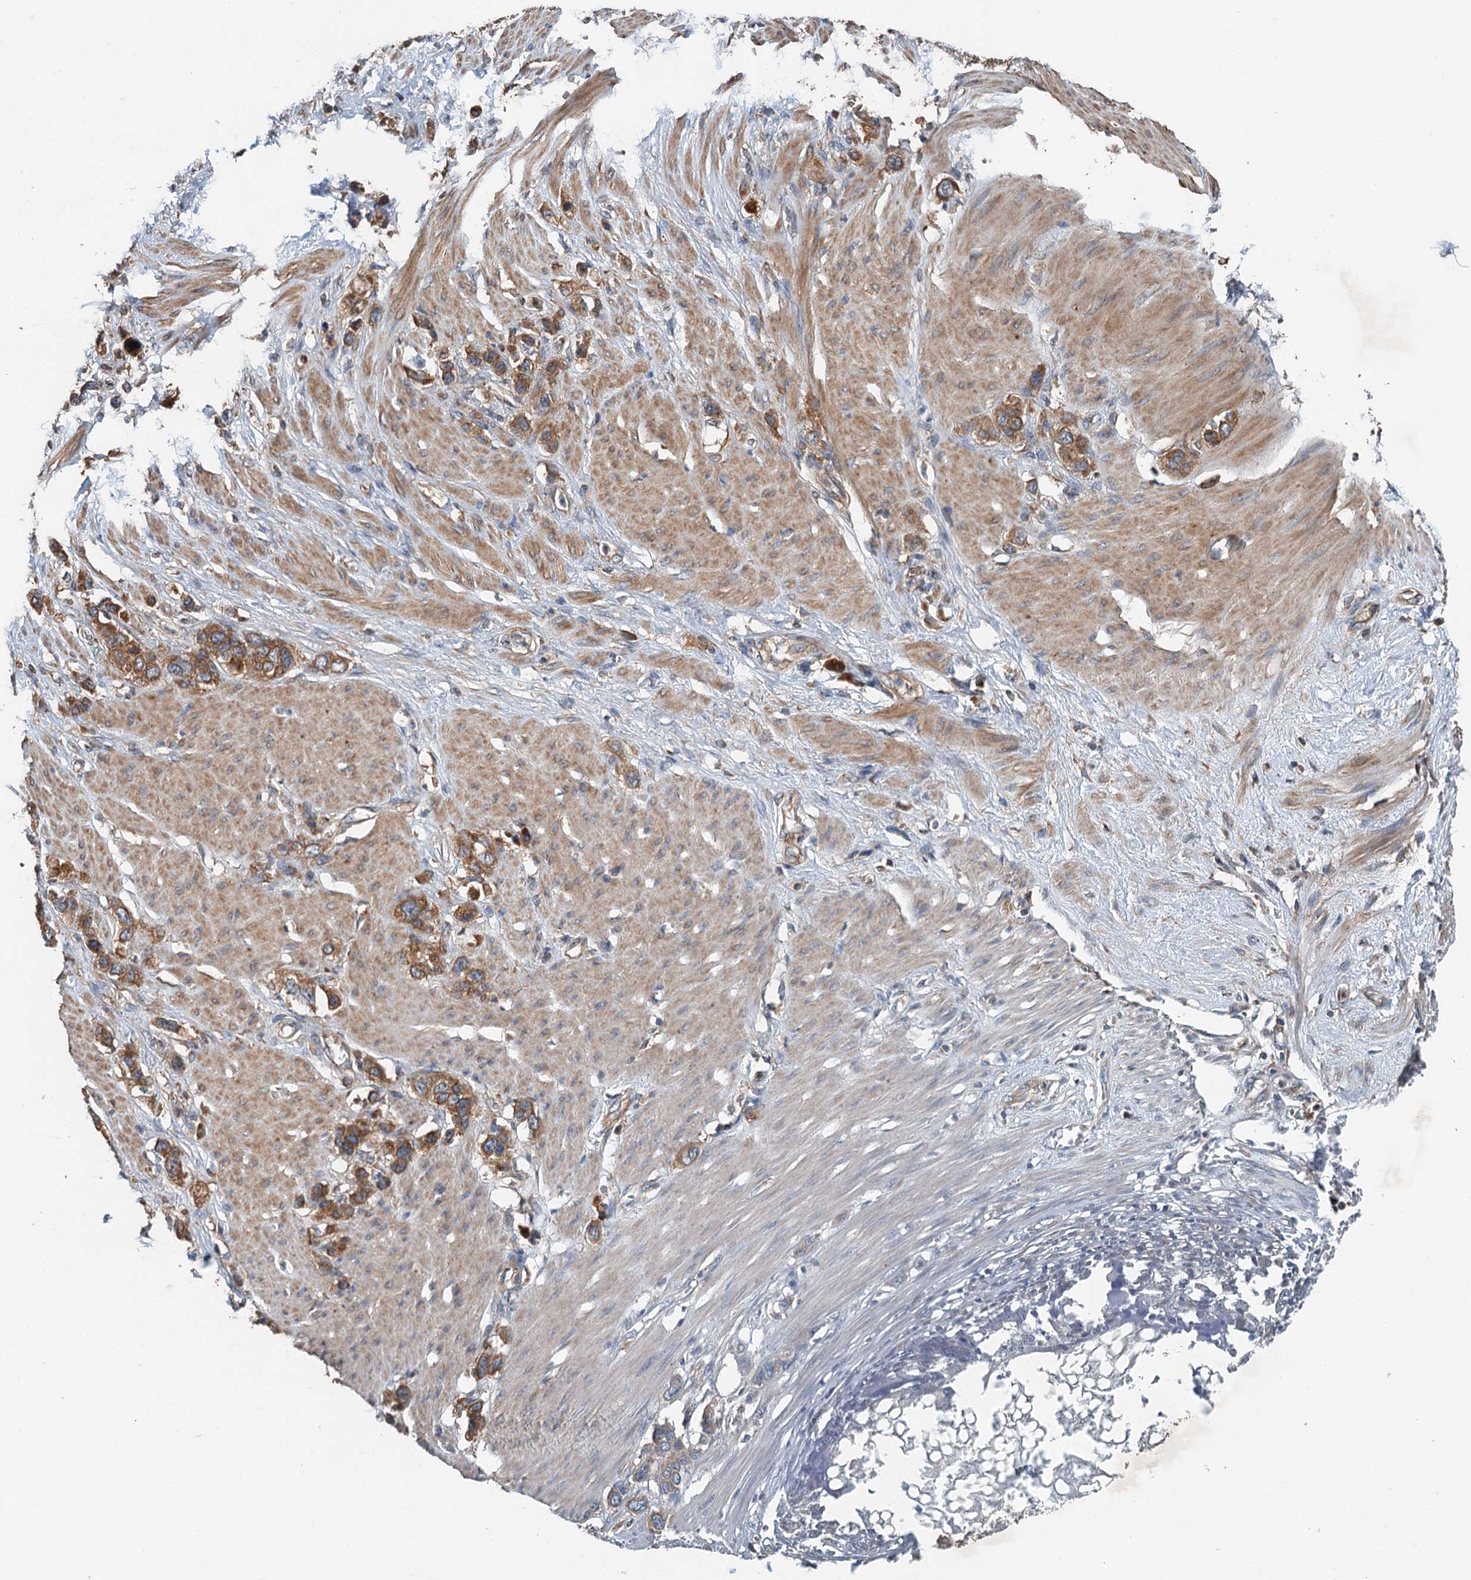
{"staining": {"intensity": "moderate", "quantity": ">75%", "location": "cytoplasmic/membranous"}, "tissue": "stomach cancer", "cell_type": "Tumor cells", "image_type": "cancer", "snomed": [{"axis": "morphology", "description": "Adenocarcinoma, NOS"}, {"axis": "morphology", "description": "Adenocarcinoma, High grade"}, {"axis": "topography", "description": "Stomach, upper"}, {"axis": "topography", "description": "Stomach, lower"}], "caption": "This photomicrograph exhibits IHC staining of human stomach adenocarcinoma, with medium moderate cytoplasmic/membranous positivity in approximately >75% of tumor cells.", "gene": "COG3", "patient": {"sex": "female", "age": 65}}